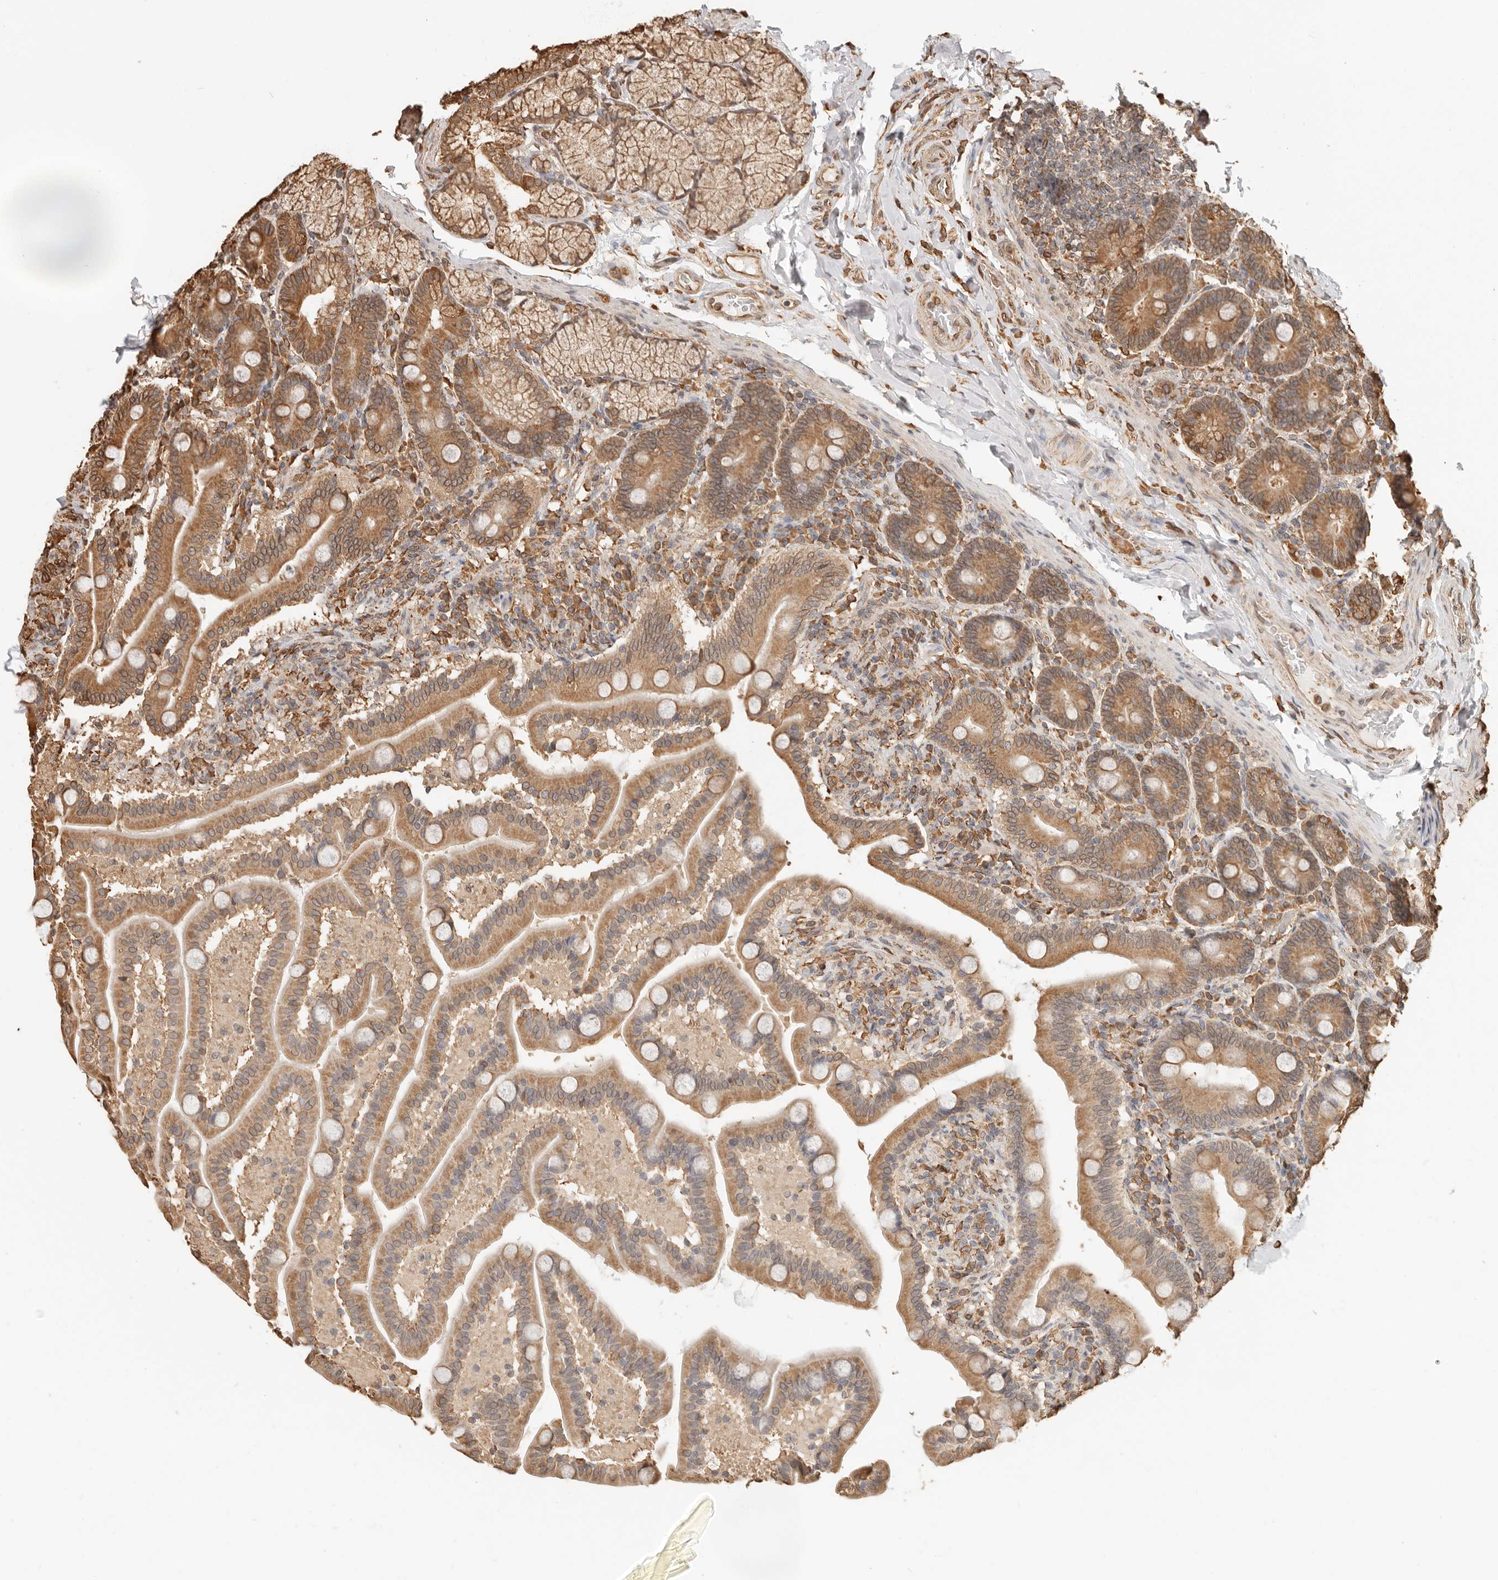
{"staining": {"intensity": "moderate", "quantity": ">75%", "location": "cytoplasmic/membranous,nuclear"}, "tissue": "duodenum", "cell_type": "Glandular cells", "image_type": "normal", "snomed": [{"axis": "morphology", "description": "Normal tissue, NOS"}, {"axis": "topography", "description": "Duodenum"}], "caption": "Protein analysis of normal duodenum demonstrates moderate cytoplasmic/membranous,nuclear staining in about >75% of glandular cells. The protein is stained brown, and the nuclei are stained in blue (DAB (3,3'-diaminobenzidine) IHC with brightfield microscopy, high magnification).", "gene": "ARHGEF10L", "patient": {"sex": "male", "age": 54}}